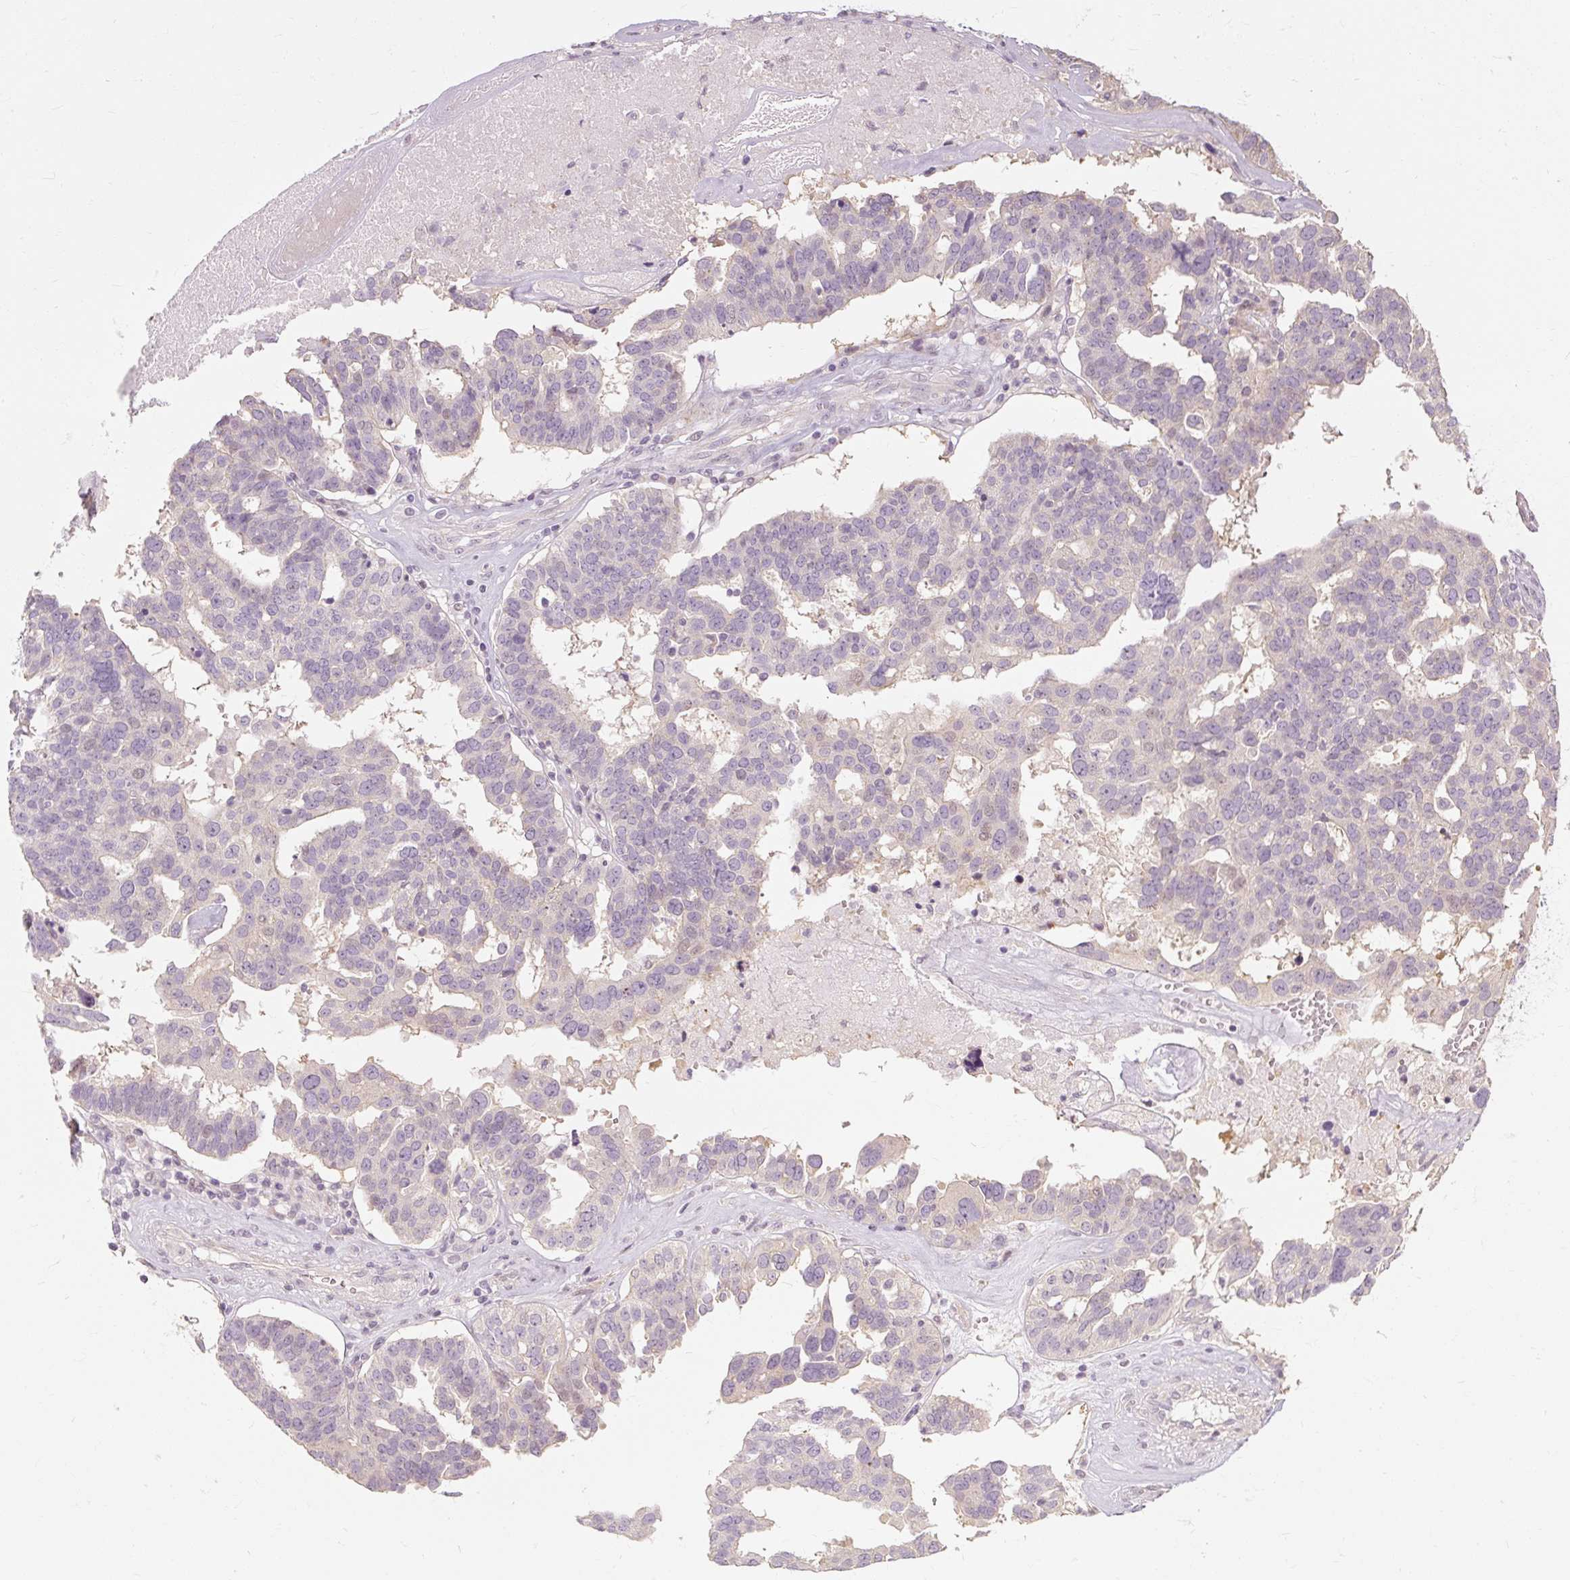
{"staining": {"intensity": "negative", "quantity": "none", "location": "none"}, "tissue": "ovarian cancer", "cell_type": "Tumor cells", "image_type": "cancer", "snomed": [{"axis": "morphology", "description": "Cystadenocarcinoma, serous, NOS"}, {"axis": "topography", "description": "Ovary"}], "caption": "High power microscopy histopathology image of an IHC micrograph of ovarian cancer, revealing no significant positivity in tumor cells. The staining is performed using DAB brown chromogen with nuclei counter-stained in using hematoxylin.", "gene": "CAPN3", "patient": {"sex": "female", "age": 59}}